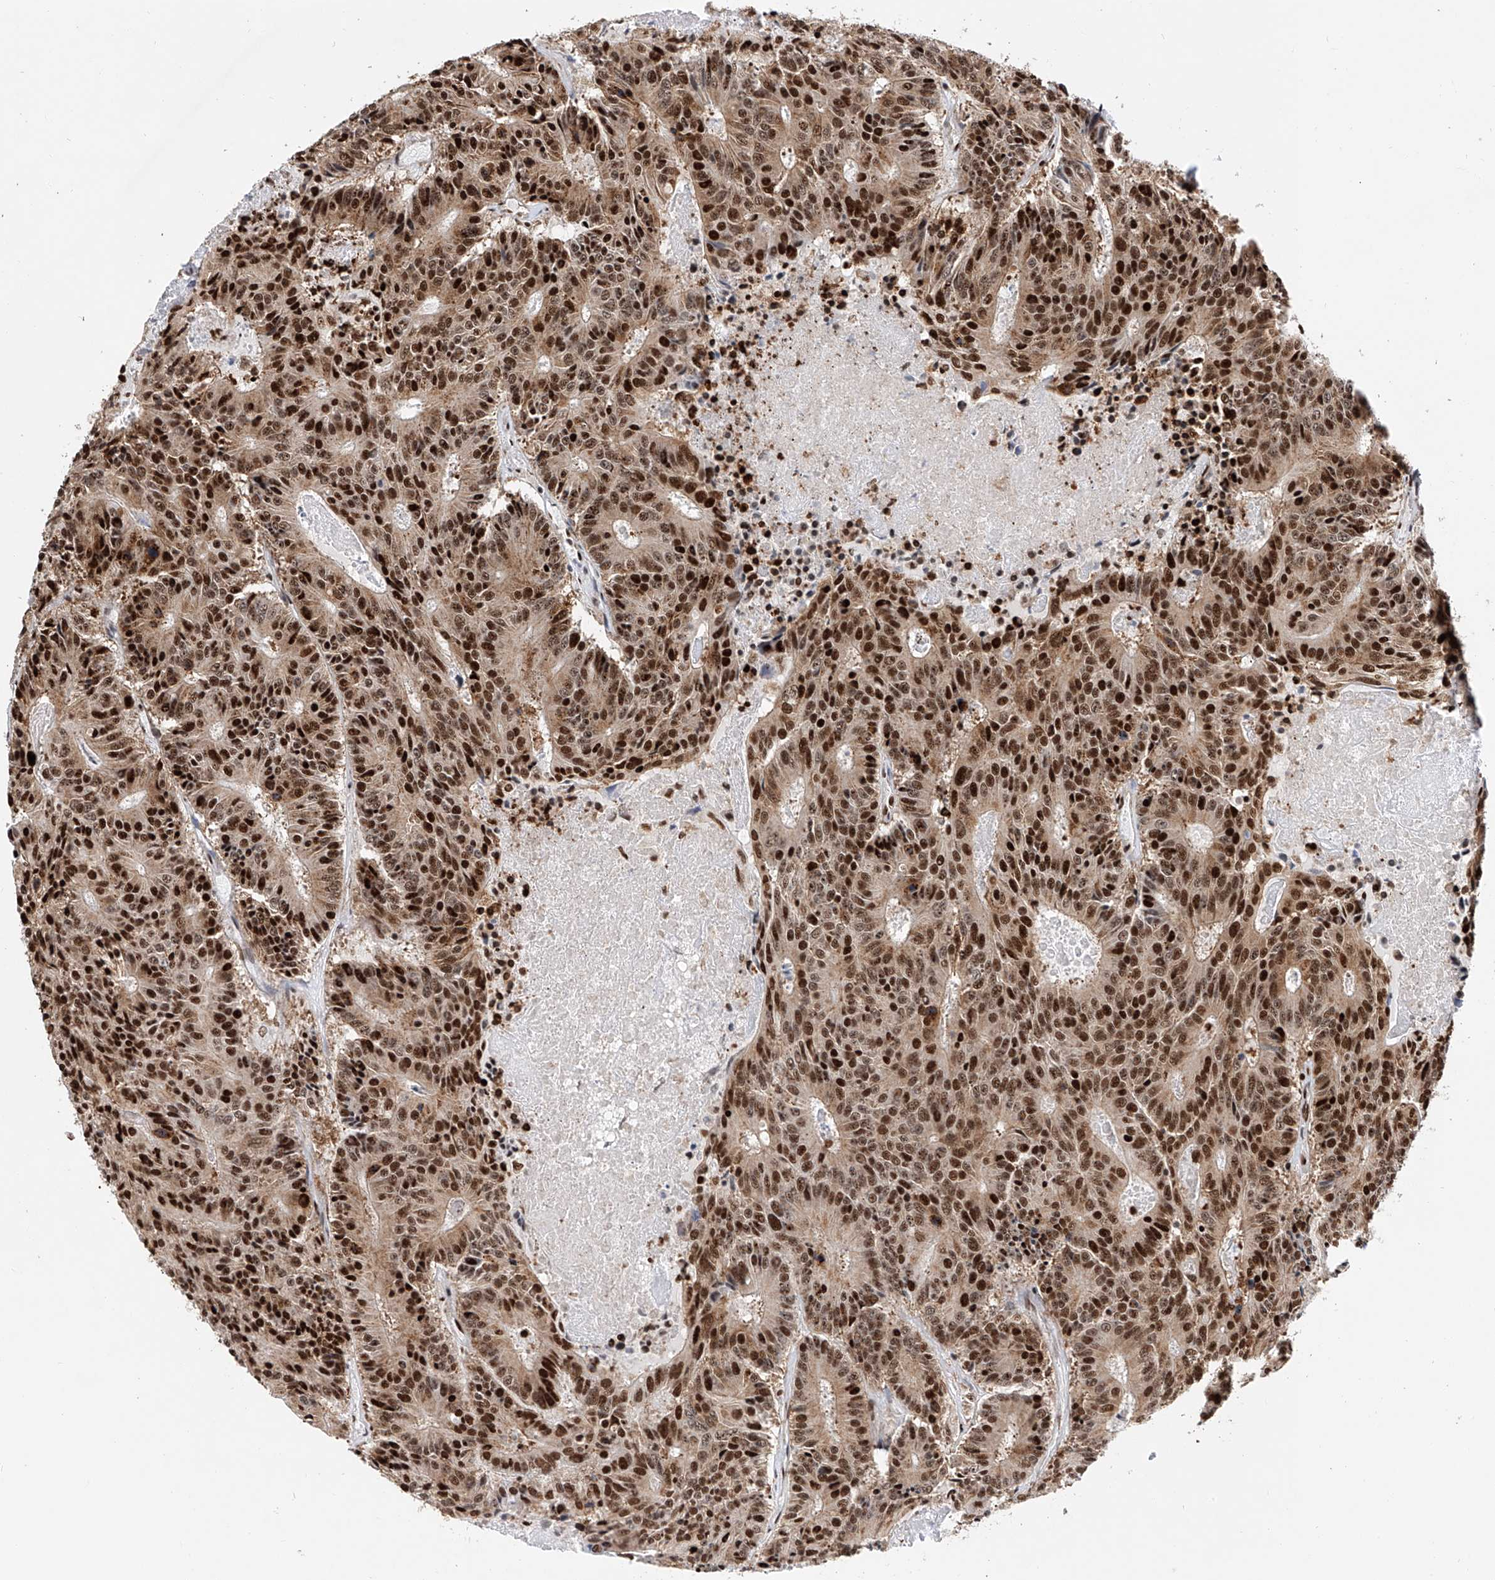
{"staining": {"intensity": "strong", "quantity": ">75%", "location": "nuclear"}, "tissue": "colorectal cancer", "cell_type": "Tumor cells", "image_type": "cancer", "snomed": [{"axis": "morphology", "description": "Adenocarcinoma, NOS"}, {"axis": "topography", "description": "Colon"}], "caption": "Adenocarcinoma (colorectal) stained for a protein (brown) exhibits strong nuclear positive expression in approximately >75% of tumor cells.", "gene": "SRSF6", "patient": {"sex": "male", "age": 83}}